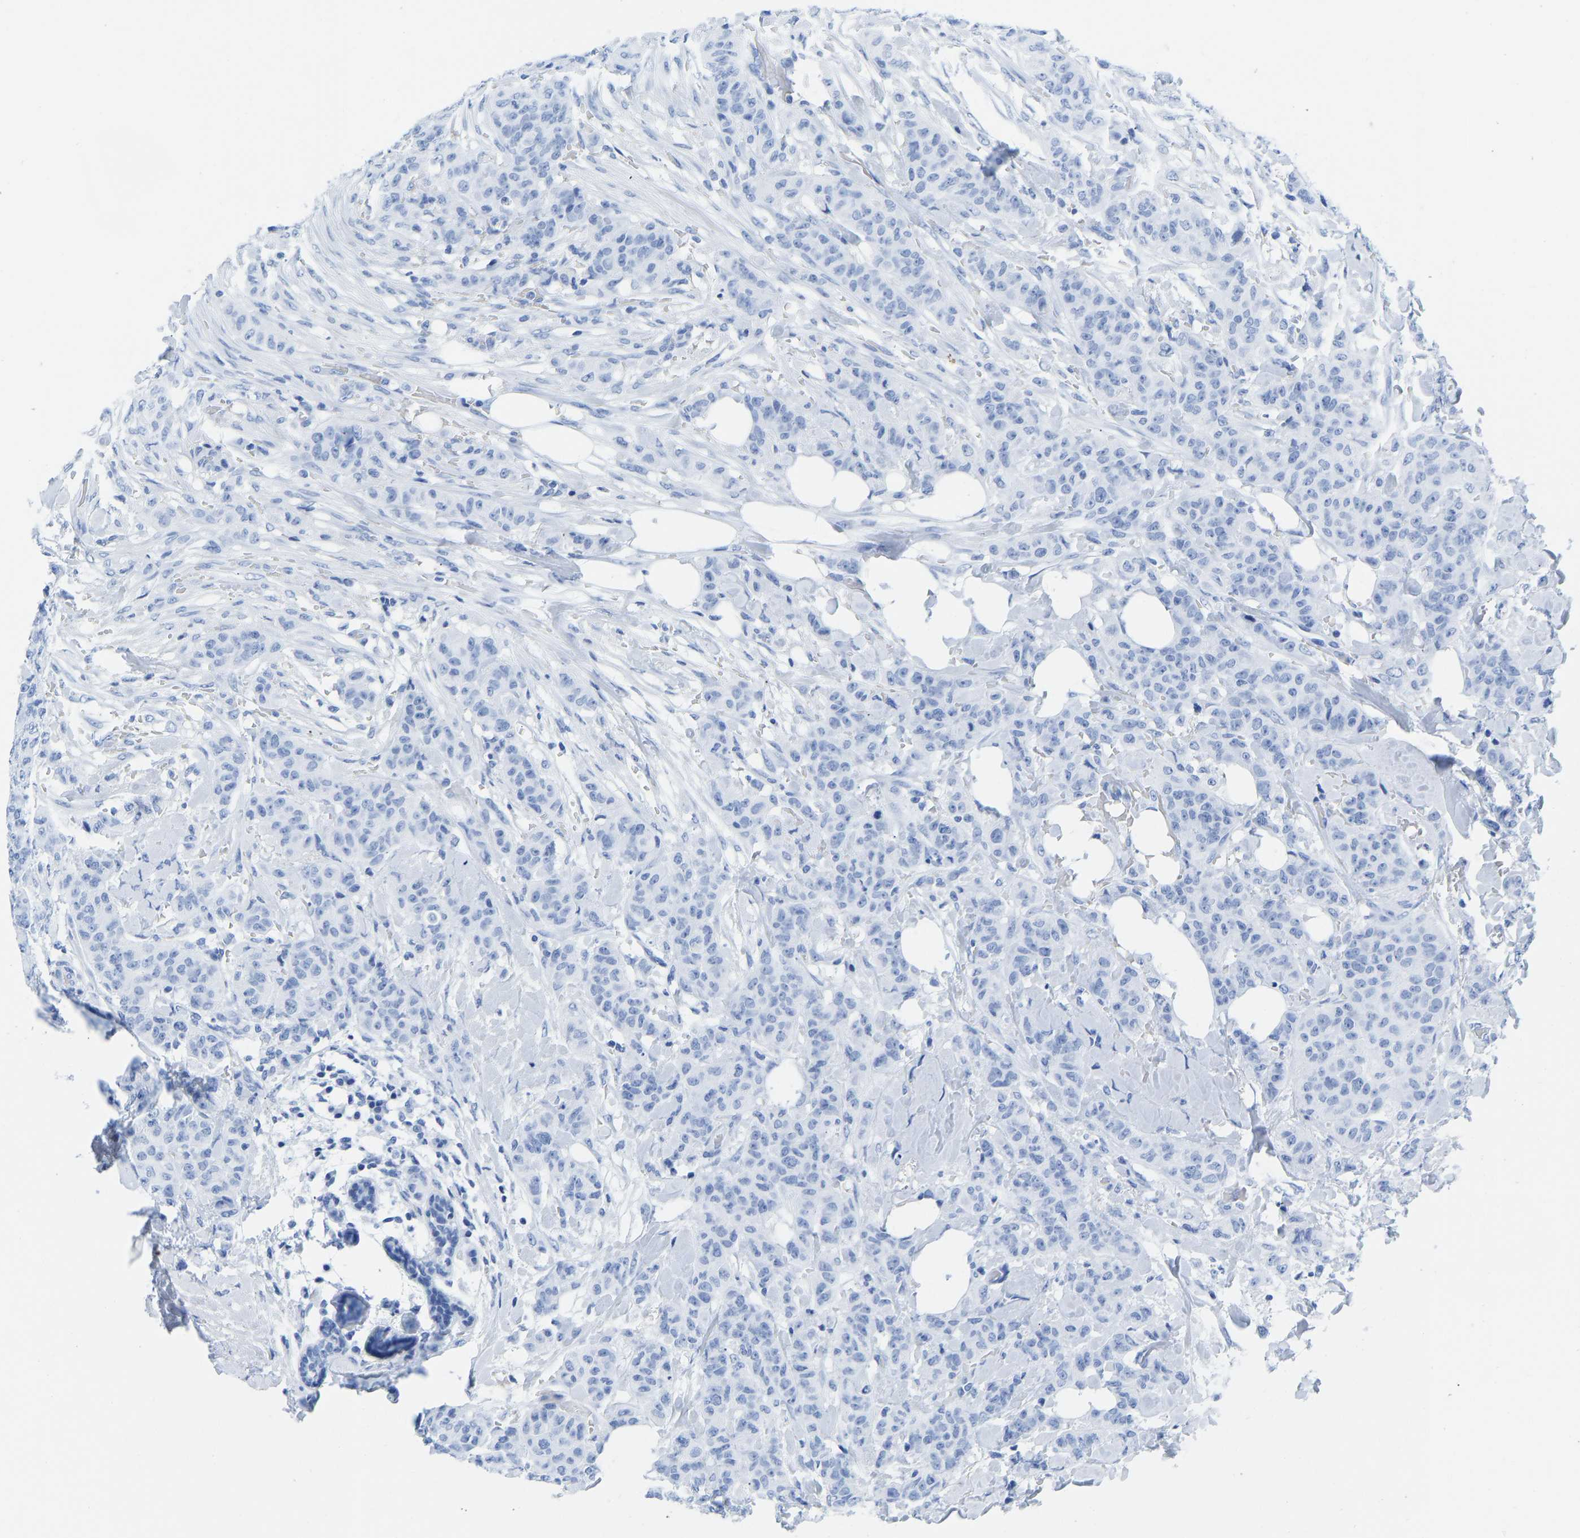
{"staining": {"intensity": "negative", "quantity": "none", "location": "none"}, "tissue": "breast cancer", "cell_type": "Tumor cells", "image_type": "cancer", "snomed": [{"axis": "morphology", "description": "Normal tissue, NOS"}, {"axis": "morphology", "description": "Duct carcinoma"}, {"axis": "topography", "description": "Breast"}], "caption": "There is no significant expression in tumor cells of breast cancer. (Immunohistochemistry, brightfield microscopy, high magnification).", "gene": "ELMO2", "patient": {"sex": "female", "age": 40}}